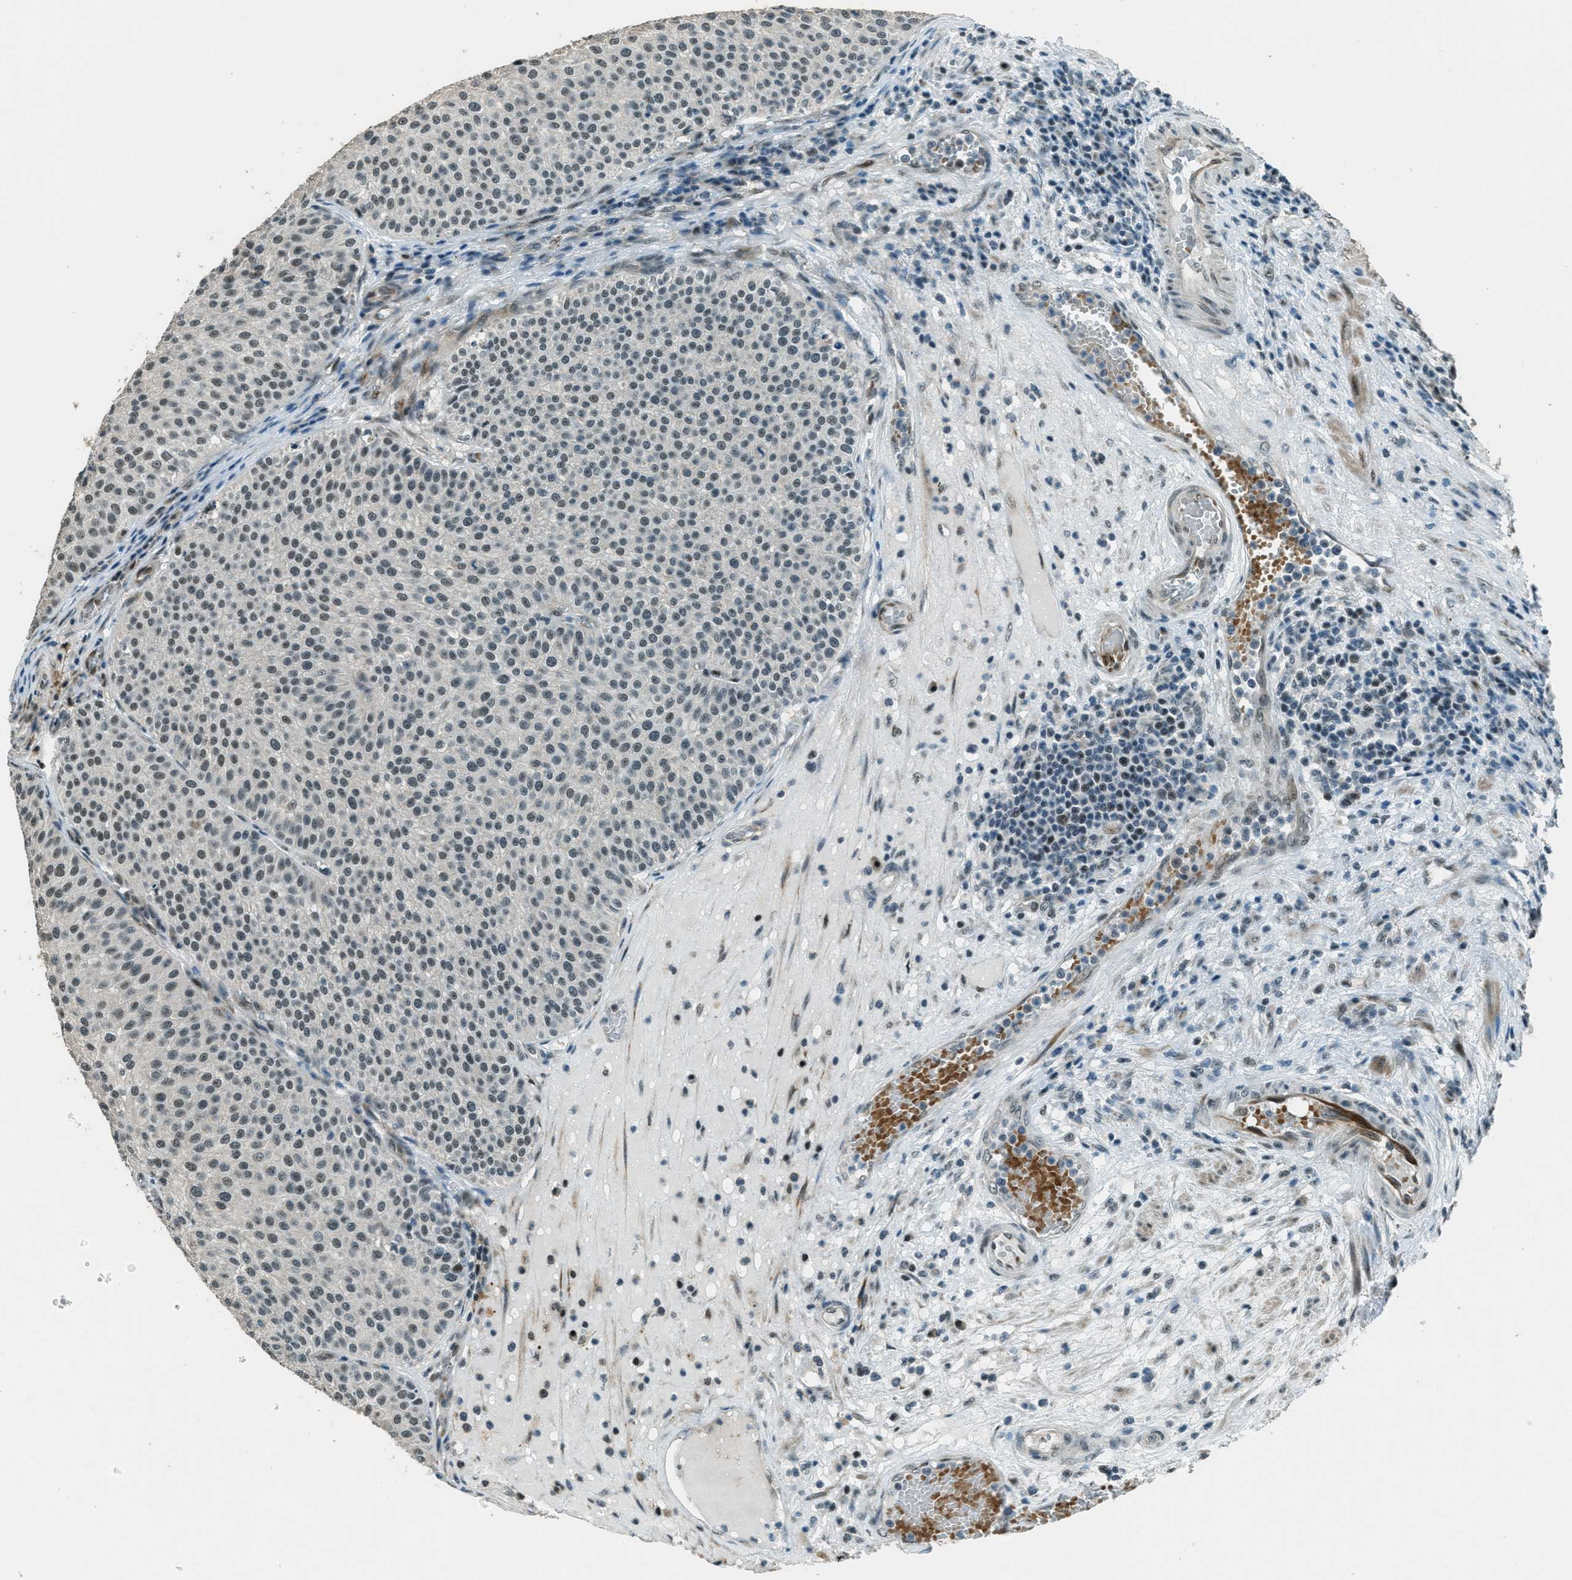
{"staining": {"intensity": "weak", "quantity": "<25%", "location": "nuclear"}, "tissue": "urothelial cancer", "cell_type": "Tumor cells", "image_type": "cancer", "snomed": [{"axis": "morphology", "description": "Urothelial carcinoma, Low grade"}, {"axis": "topography", "description": "Smooth muscle"}, {"axis": "topography", "description": "Urinary bladder"}], "caption": "A photomicrograph of urothelial carcinoma (low-grade) stained for a protein exhibits no brown staining in tumor cells.", "gene": "TARDBP", "patient": {"sex": "male", "age": 60}}